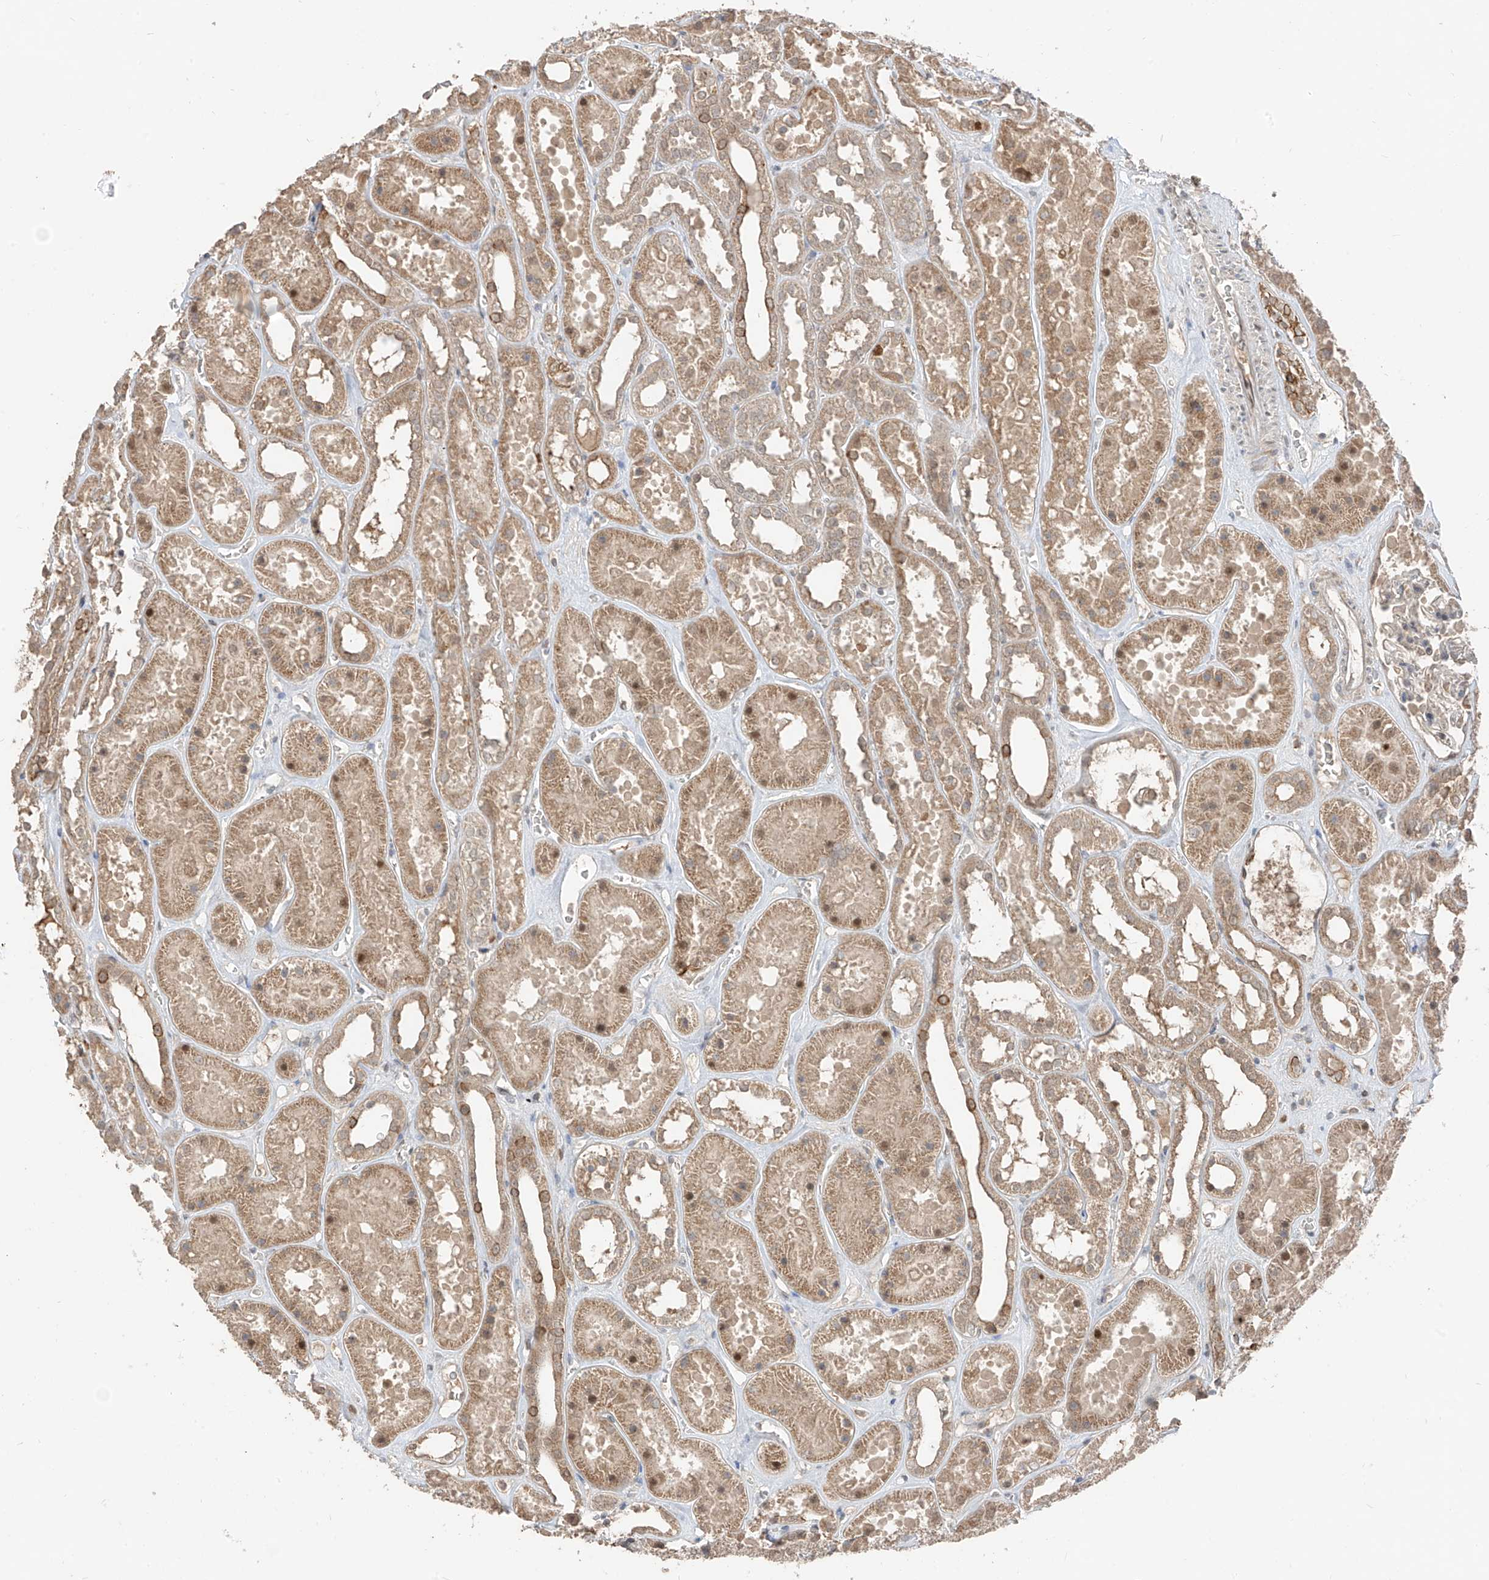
{"staining": {"intensity": "weak", "quantity": "<25%", "location": "cytoplasmic/membranous"}, "tissue": "kidney", "cell_type": "Cells in glomeruli", "image_type": "normal", "snomed": [{"axis": "morphology", "description": "Normal tissue, NOS"}, {"axis": "topography", "description": "Kidney"}], "caption": "IHC photomicrograph of unremarkable human kidney stained for a protein (brown), which exhibits no staining in cells in glomeruli. (Brightfield microscopy of DAB immunohistochemistry at high magnification).", "gene": "COLGALT2", "patient": {"sex": "female", "age": 41}}